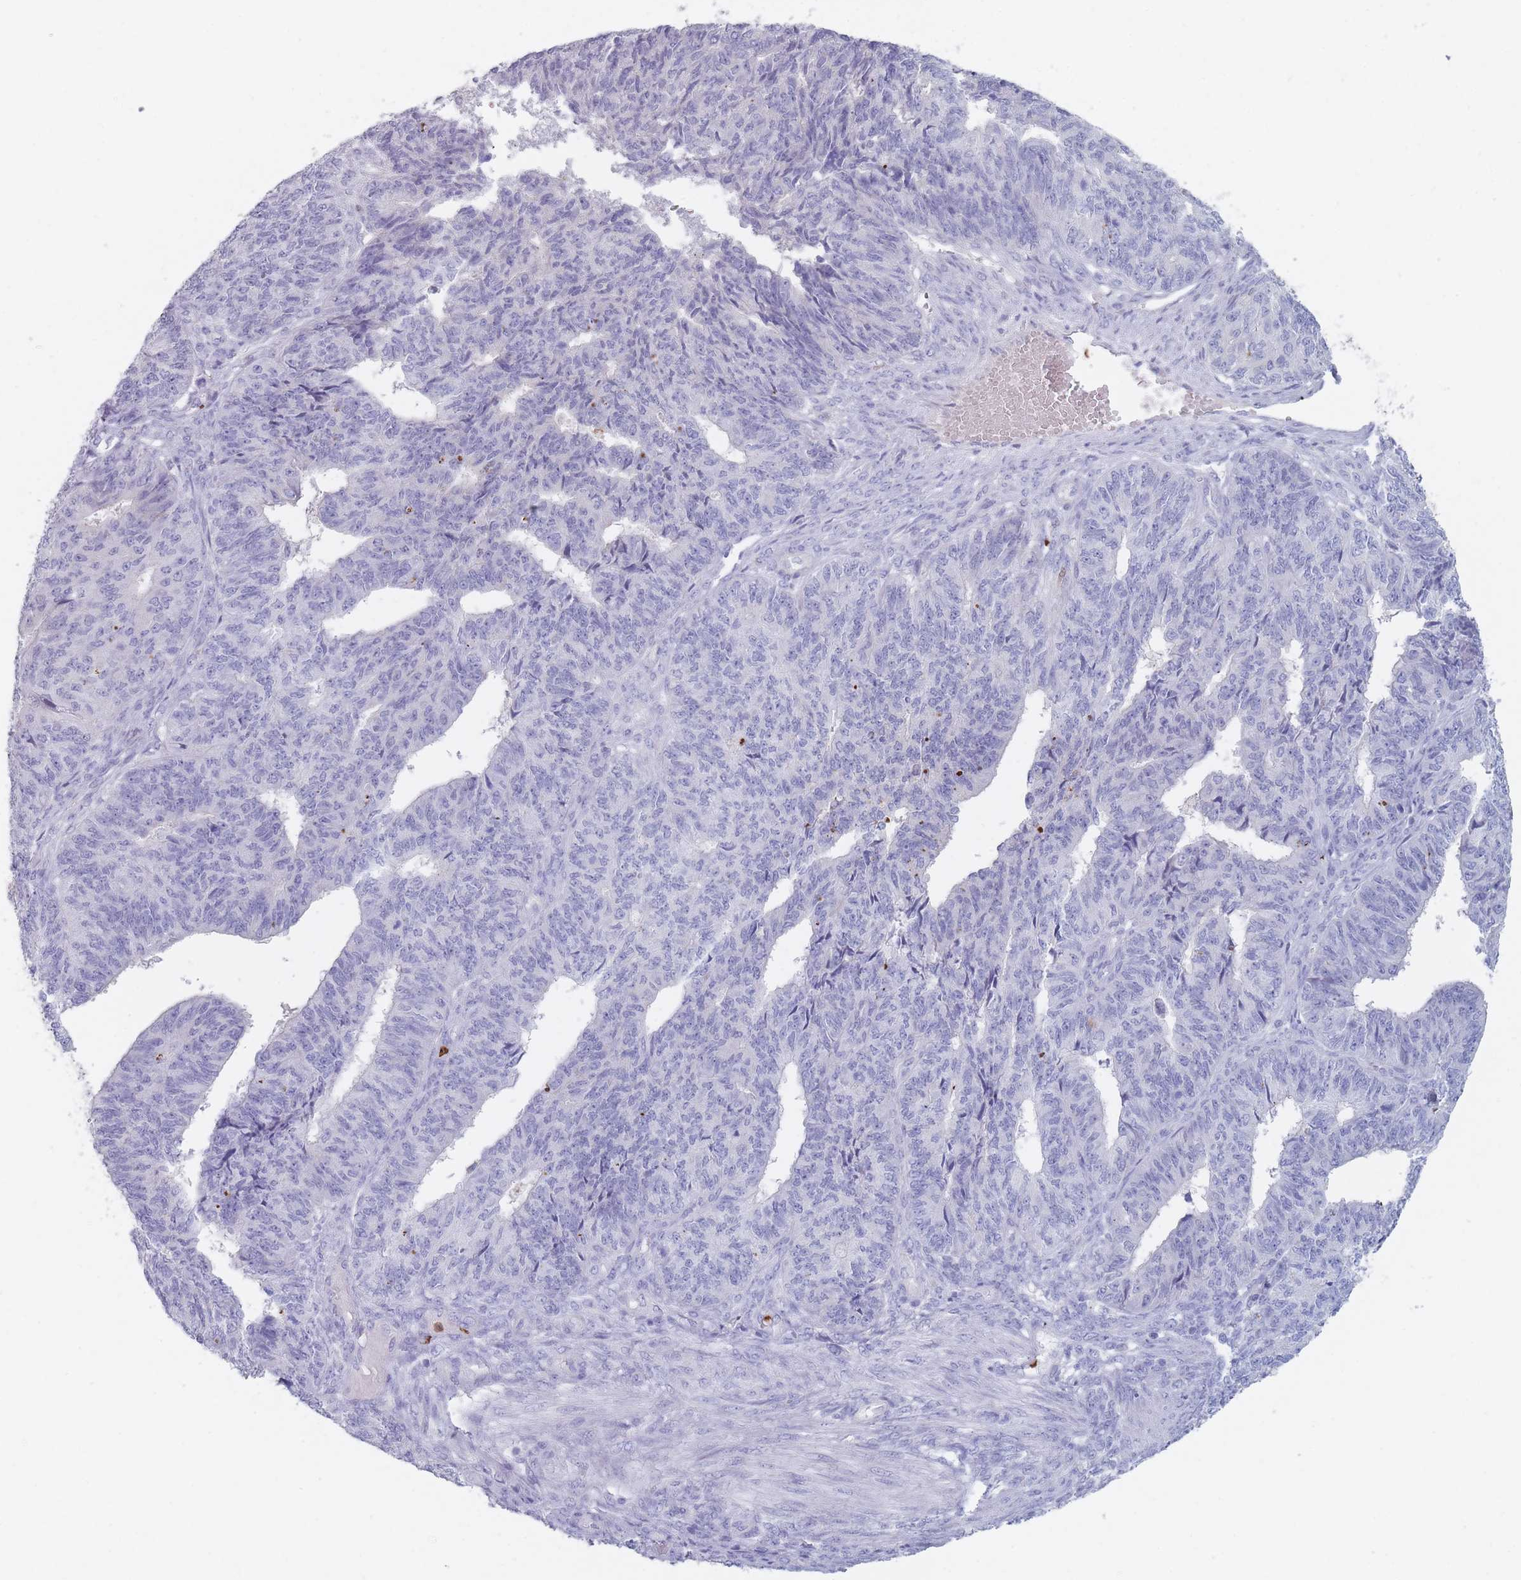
{"staining": {"intensity": "negative", "quantity": "none", "location": "none"}, "tissue": "endometrial cancer", "cell_type": "Tumor cells", "image_type": "cancer", "snomed": [{"axis": "morphology", "description": "Adenocarcinoma, NOS"}, {"axis": "topography", "description": "Endometrium"}], "caption": "Endometrial cancer was stained to show a protein in brown. There is no significant positivity in tumor cells. (DAB (3,3'-diaminobenzidine) IHC, high magnification).", "gene": "ATP1A3", "patient": {"sex": "female", "age": 32}}